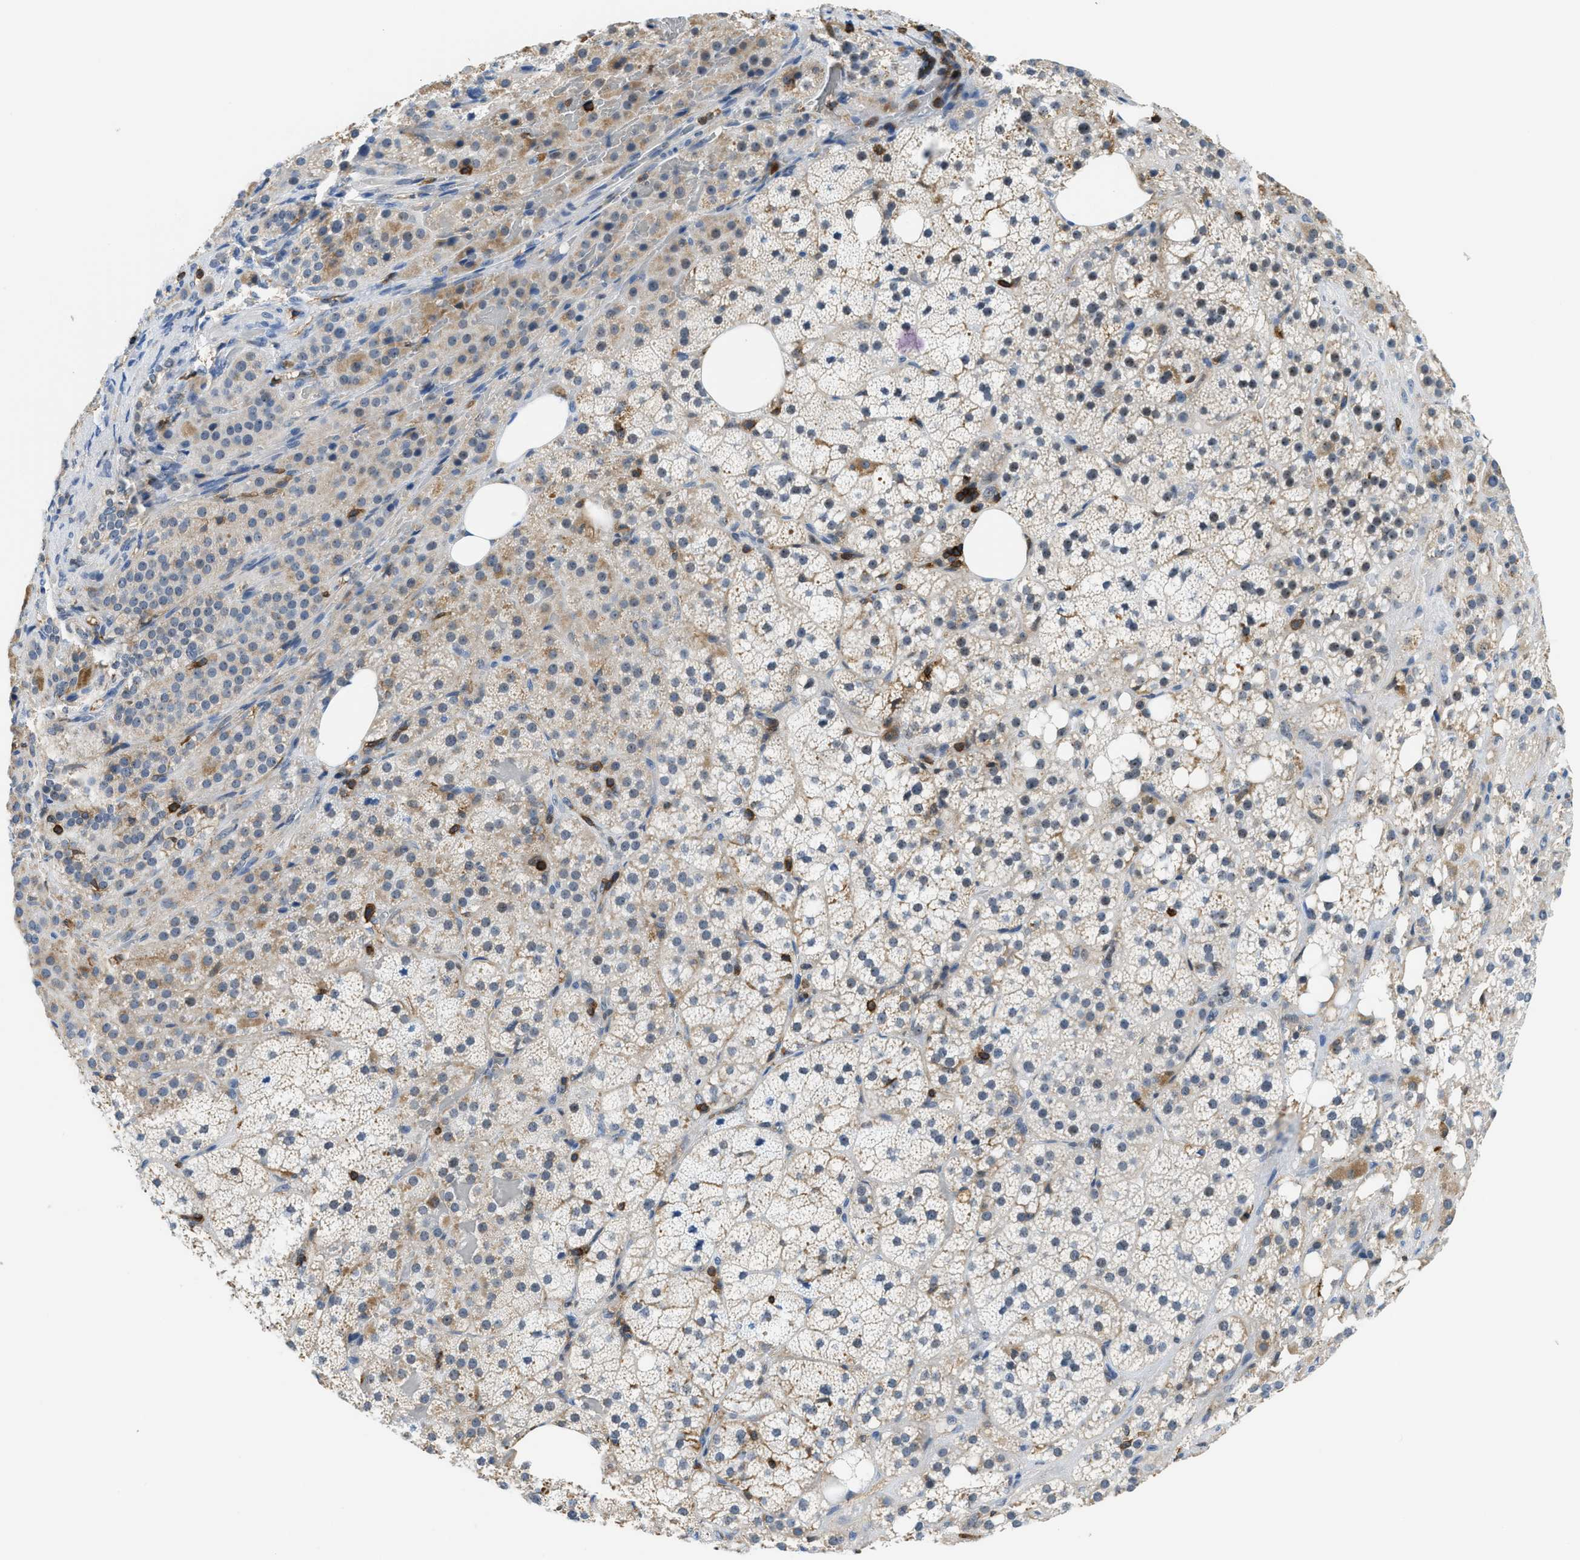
{"staining": {"intensity": "moderate", "quantity": "<25%", "location": "cytoplasmic/membranous"}, "tissue": "adrenal gland", "cell_type": "Glandular cells", "image_type": "normal", "snomed": [{"axis": "morphology", "description": "Normal tissue, NOS"}, {"axis": "topography", "description": "Adrenal gland"}], "caption": "This image reveals immunohistochemistry staining of benign human adrenal gland, with low moderate cytoplasmic/membranous expression in about <25% of glandular cells.", "gene": "FAM151A", "patient": {"sex": "female", "age": 59}}